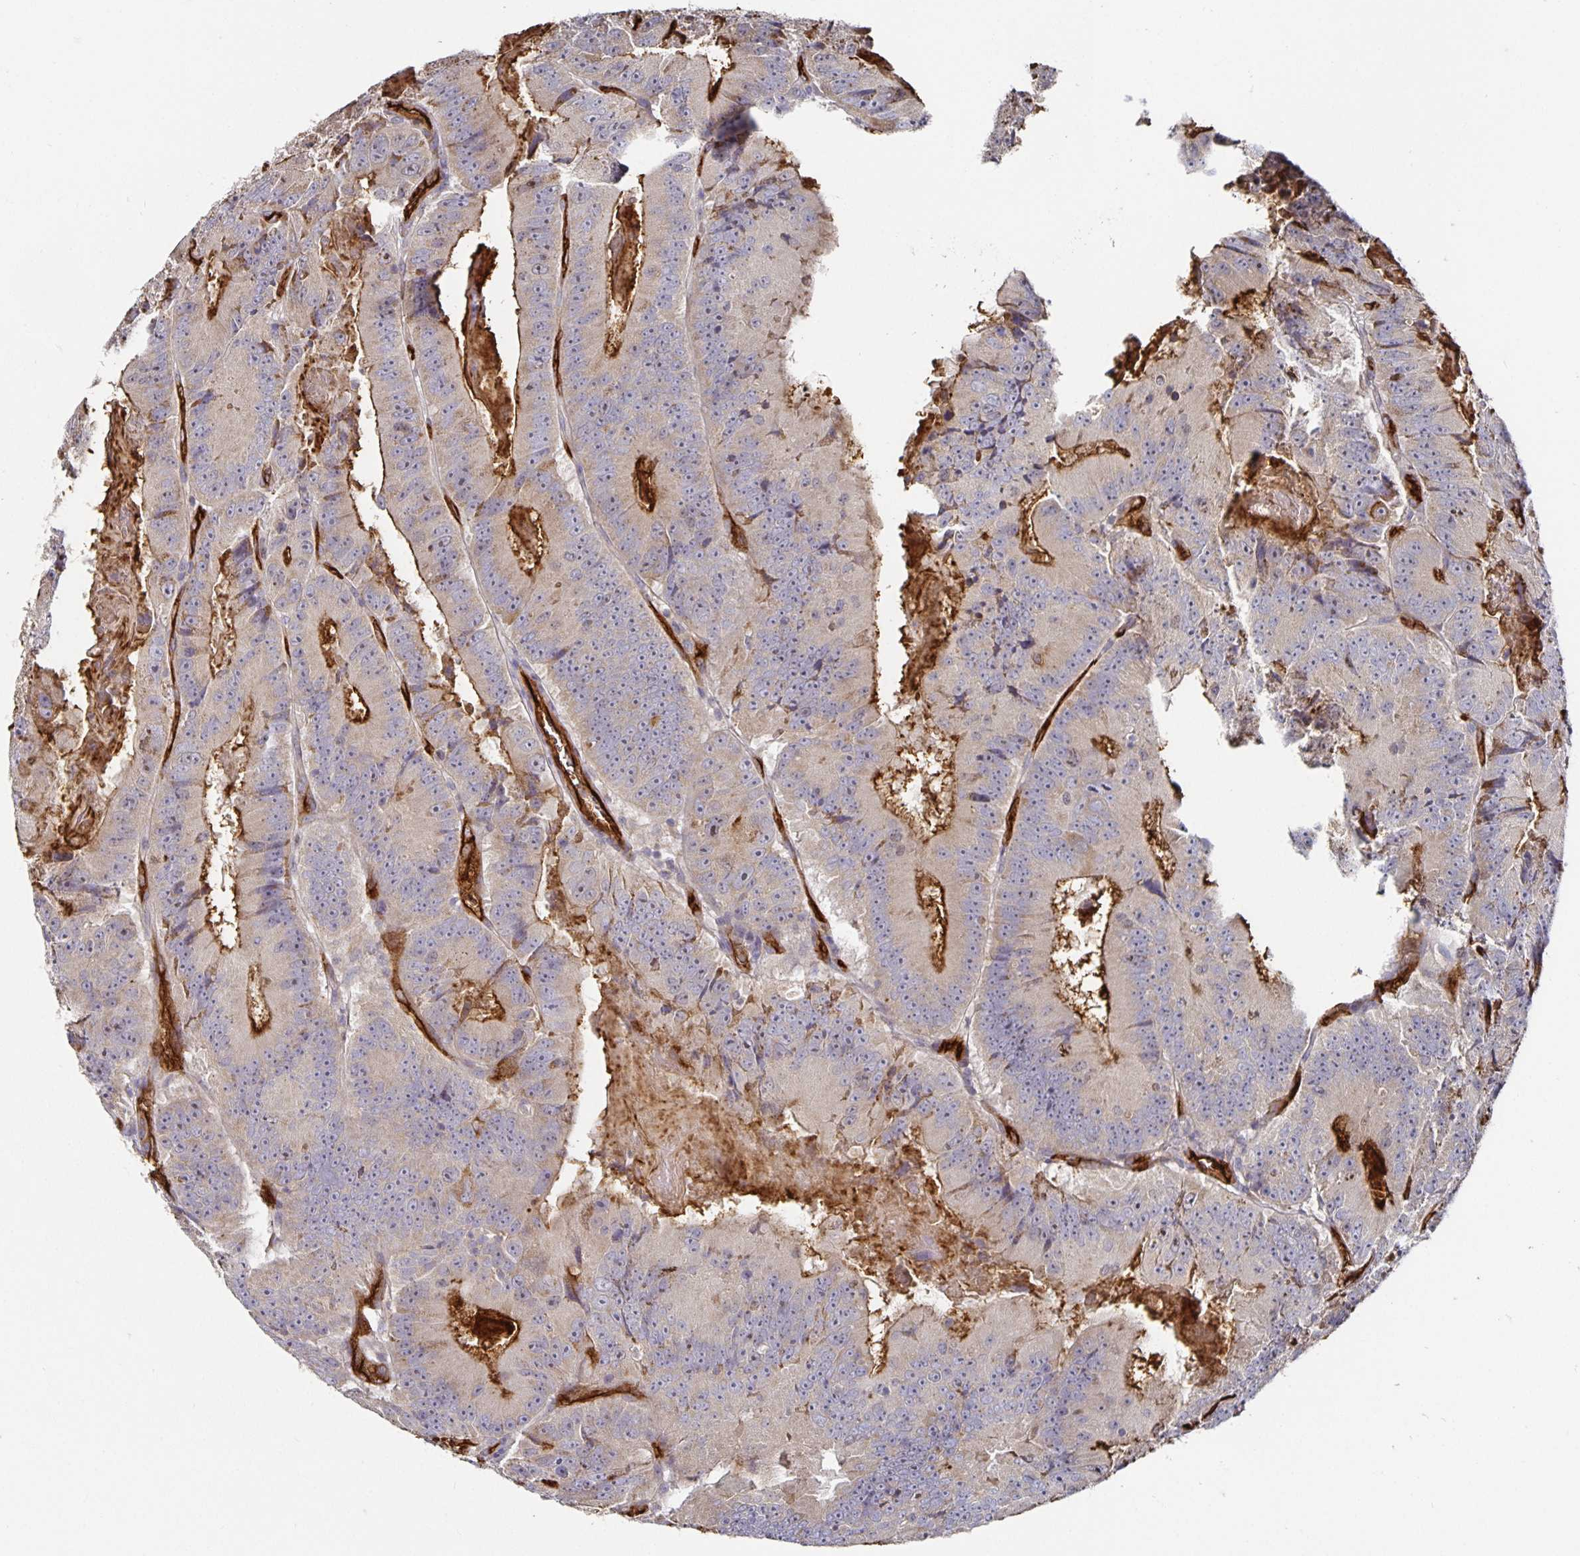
{"staining": {"intensity": "strong", "quantity": "<25%", "location": "cytoplasmic/membranous"}, "tissue": "colorectal cancer", "cell_type": "Tumor cells", "image_type": "cancer", "snomed": [{"axis": "morphology", "description": "Adenocarcinoma, NOS"}, {"axis": "topography", "description": "Colon"}], "caption": "Immunohistochemistry (IHC) histopathology image of neoplastic tissue: human colorectal cancer (adenocarcinoma) stained using IHC displays medium levels of strong protein expression localized specifically in the cytoplasmic/membranous of tumor cells, appearing as a cytoplasmic/membranous brown color.", "gene": "PODXL", "patient": {"sex": "female", "age": 86}}